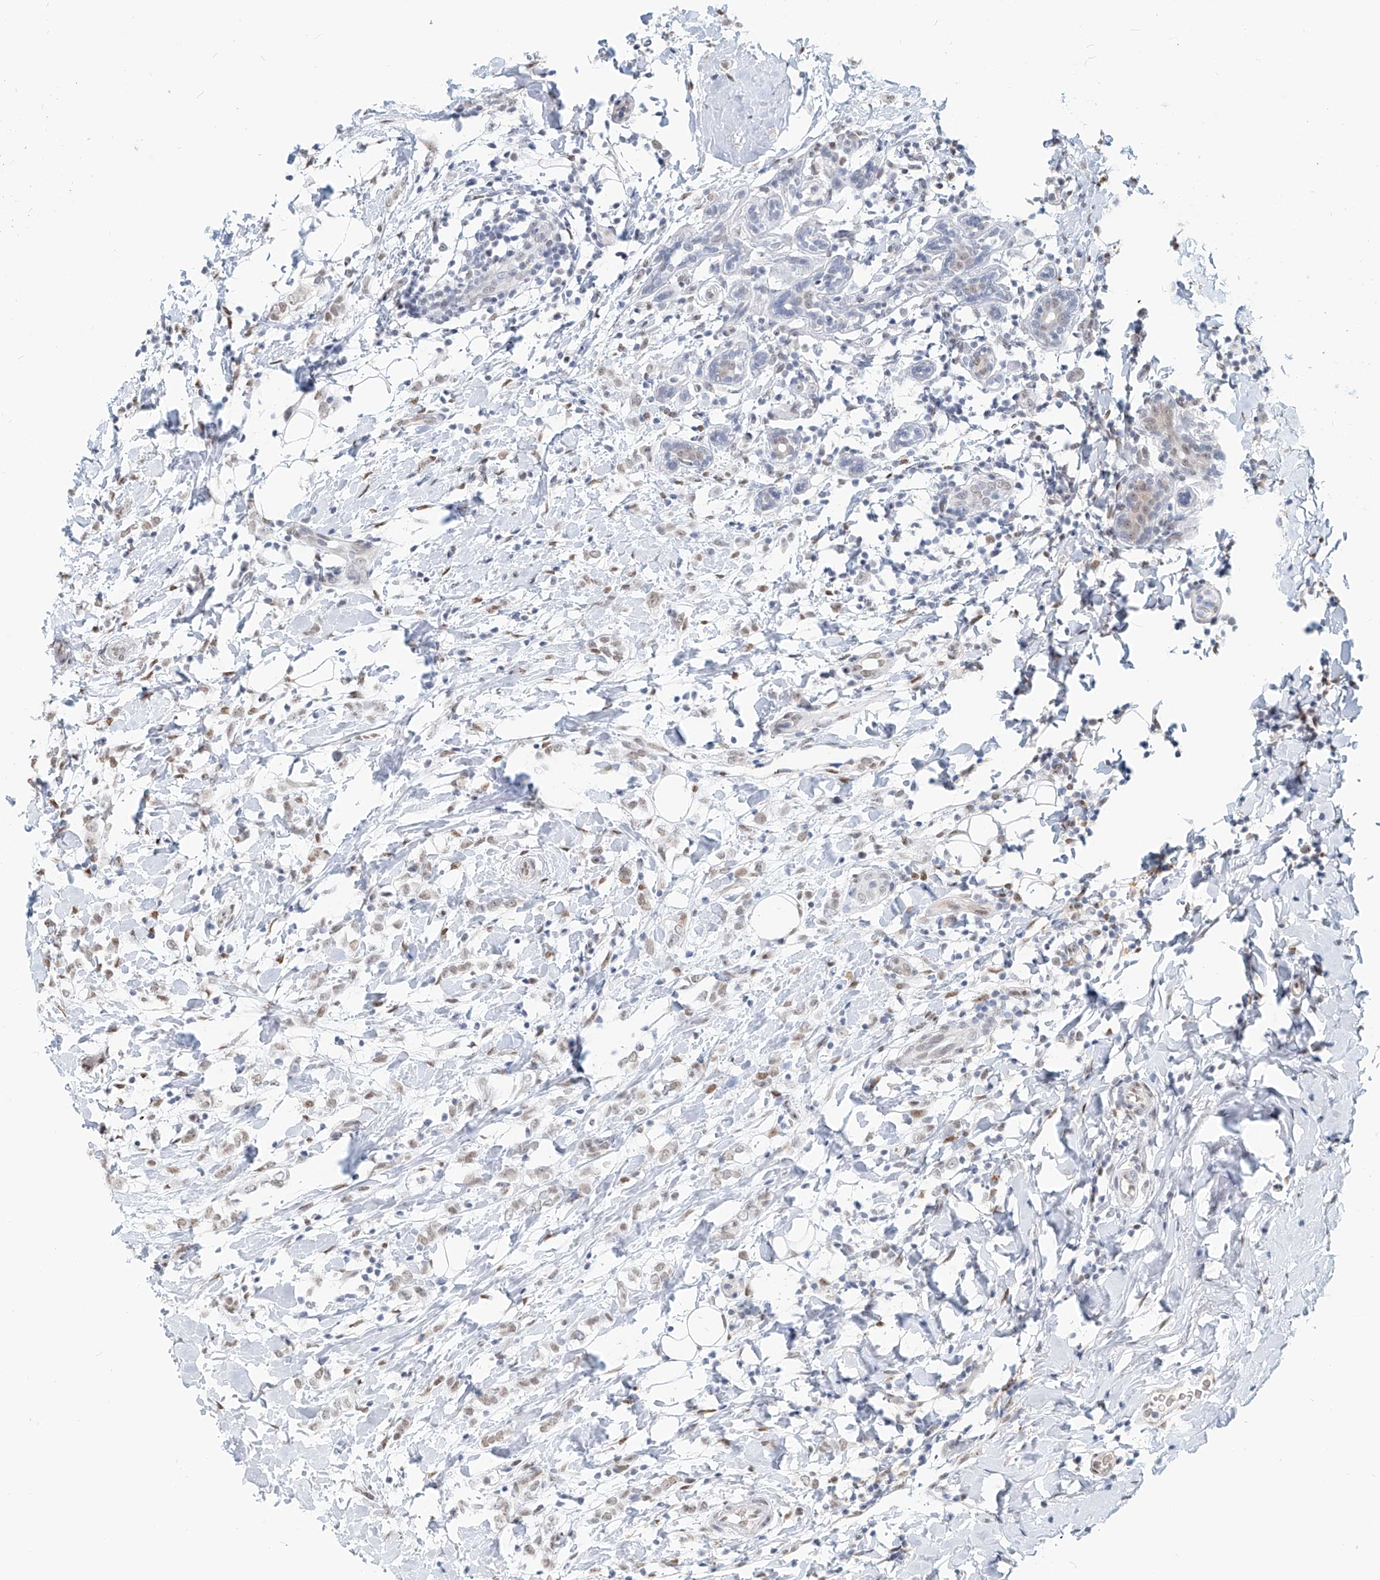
{"staining": {"intensity": "weak", "quantity": "25%-75%", "location": "nuclear"}, "tissue": "breast cancer", "cell_type": "Tumor cells", "image_type": "cancer", "snomed": [{"axis": "morphology", "description": "Normal tissue, NOS"}, {"axis": "morphology", "description": "Lobular carcinoma"}, {"axis": "topography", "description": "Breast"}], "caption": "Human breast cancer stained with a protein marker shows weak staining in tumor cells.", "gene": "SASH1", "patient": {"sex": "female", "age": 47}}